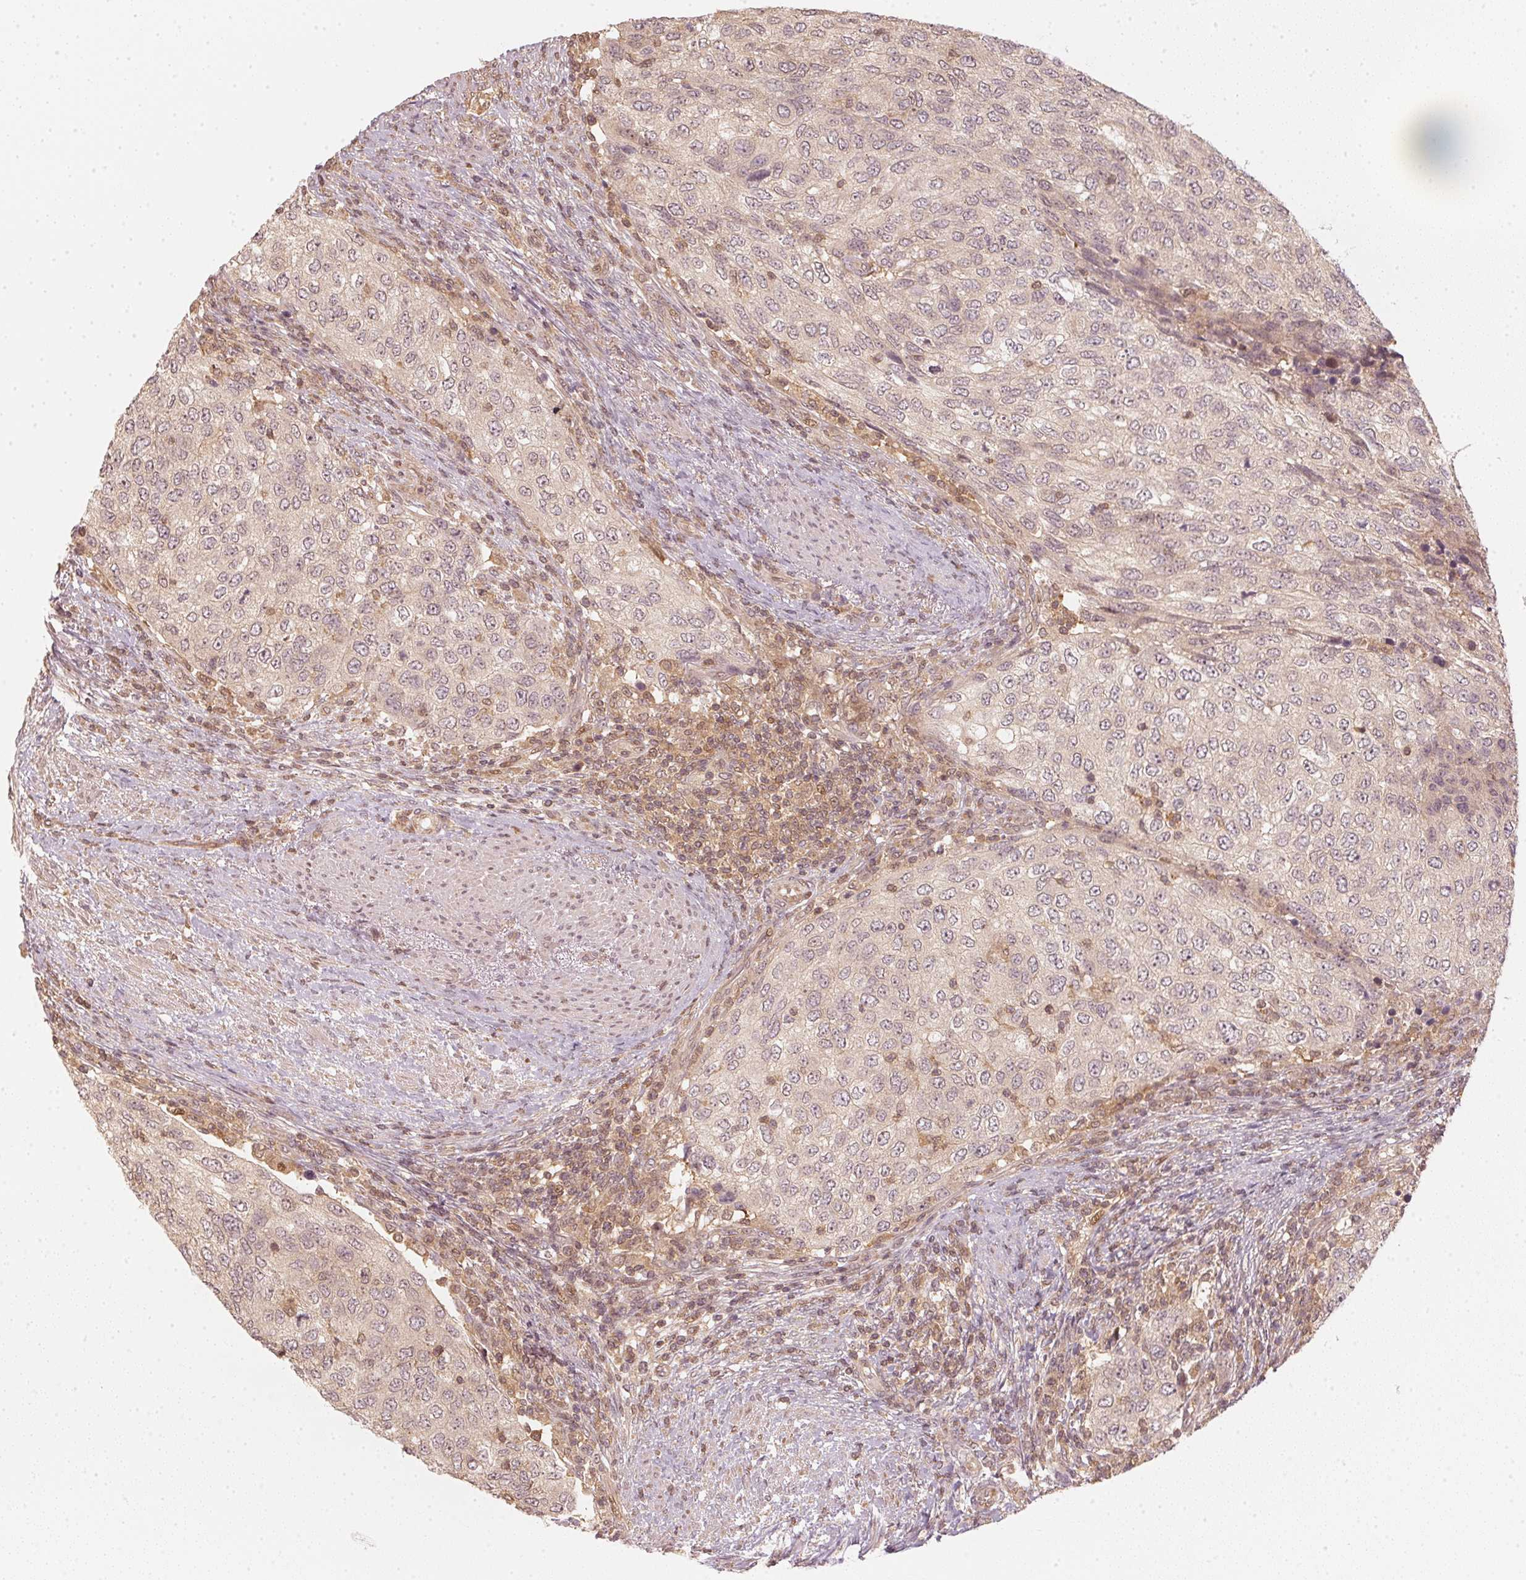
{"staining": {"intensity": "weak", "quantity": "<25%", "location": "nuclear"}, "tissue": "urothelial cancer", "cell_type": "Tumor cells", "image_type": "cancer", "snomed": [{"axis": "morphology", "description": "Urothelial carcinoma, High grade"}, {"axis": "topography", "description": "Urinary bladder"}], "caption": "The immunohistochemistry histopathology image has no significant positivity in tumor cells of urothelial cancer tissue. (DAB (3,3'-diaminobenzidine) IHC with hematoxylin counter stain).", "gene": "UBE2L3", "patient": {"sex": "female", "age": 78}}